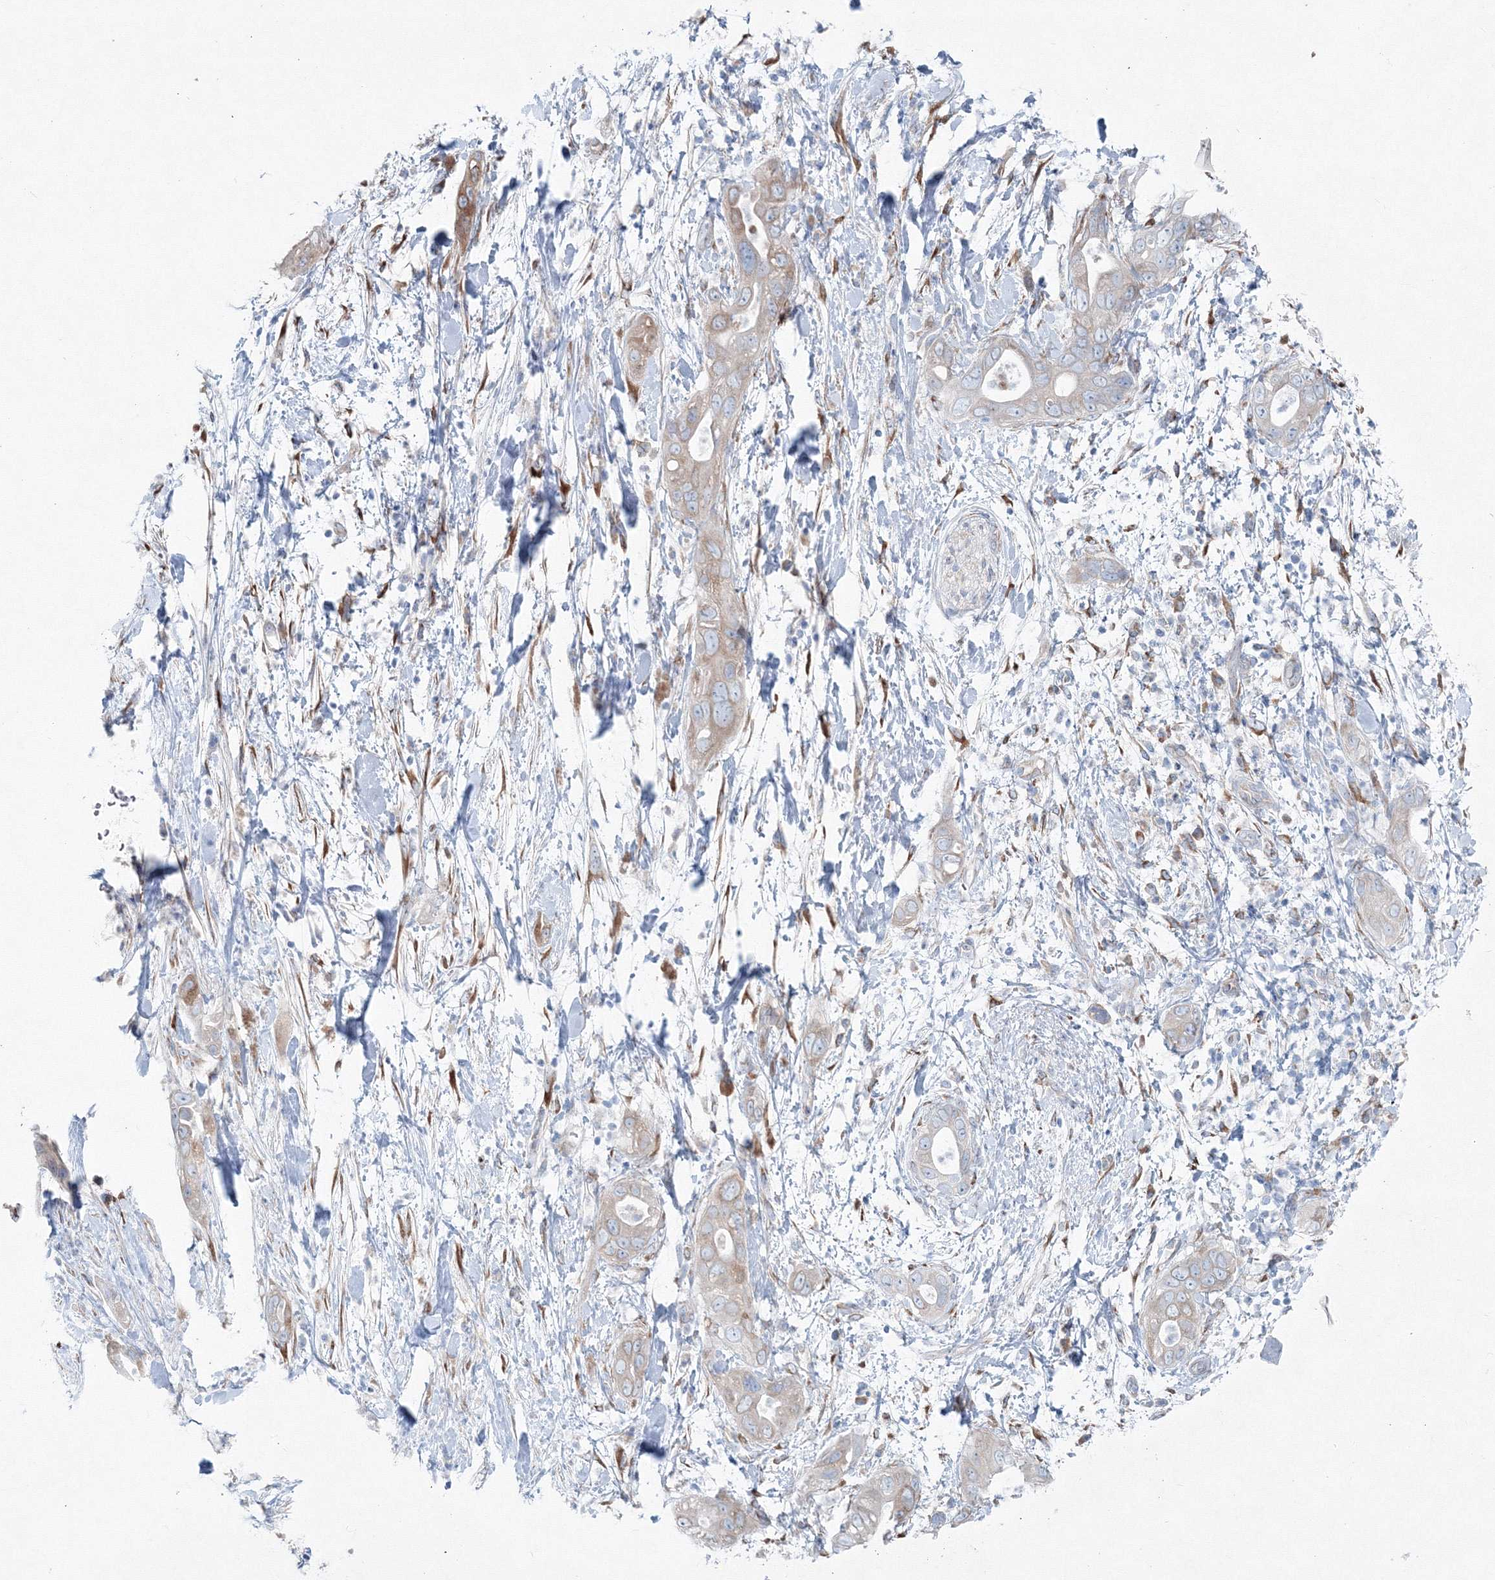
{"staining": {"intensity": "weak", "quantity": "<25%", "location": "cytoplasmic/membranous"}, "tissue": "pancreatic cancer", "cell_type": "Tumor cells", "image_type": "cancer", "snomed": [{"axis": "morphology", "description": "Adenocarcinoma, NOS"}, {"axis": "topography", "description": "Pancreas"}], "caption": "The IHC photomicrograph has no significant positivity in tumor cells of pancreatic adenocarcinoma tissue. Nuclei are stained in blue.", "gene": "RCN1", "patient": {"sex": "female", "age": 78}}